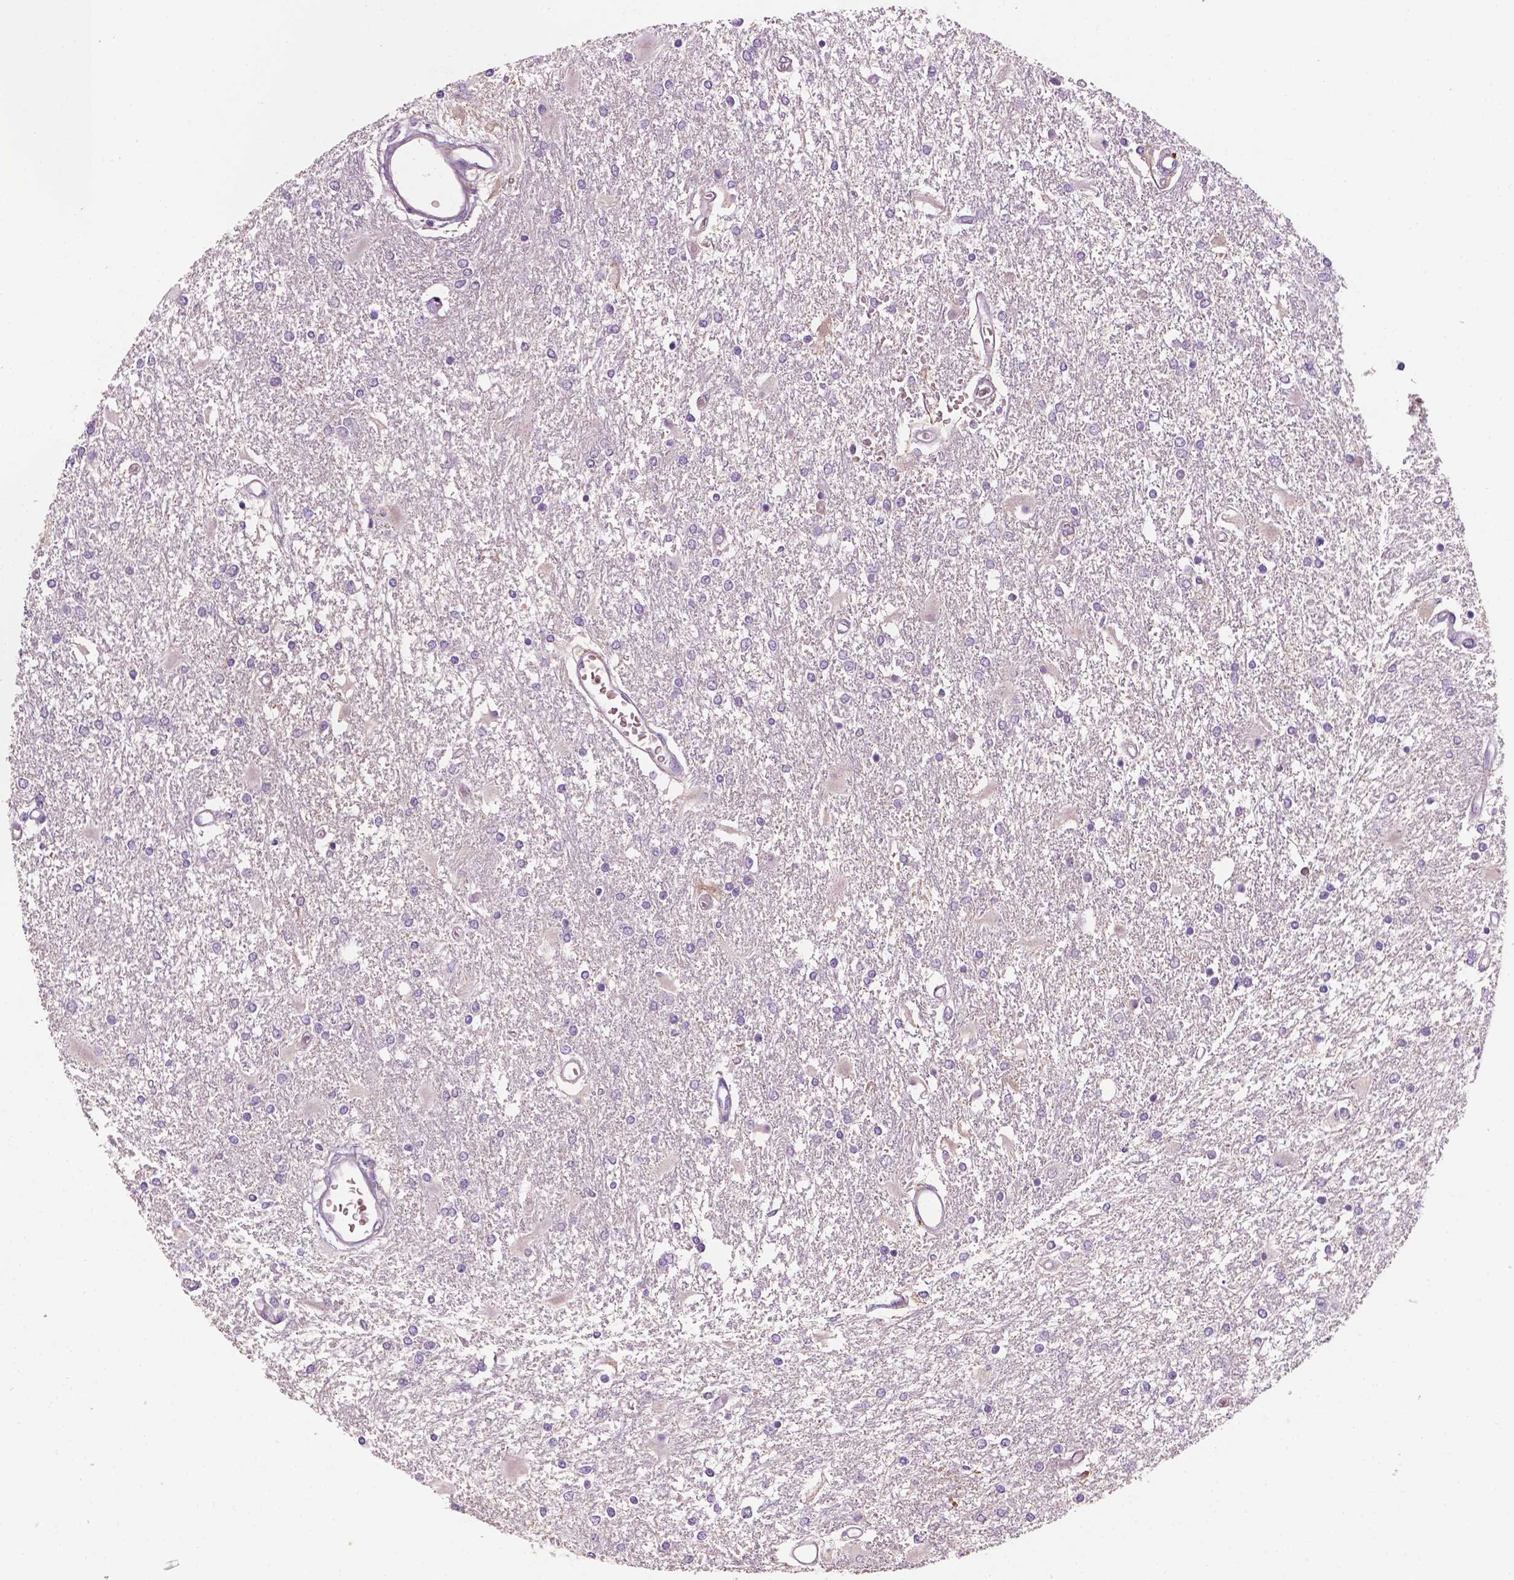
{"staining": {"intensity": "negative", "quantity": "none", "location": "none"}, "tissue": "glioma", "cell_type": "Tumor cells", "image_type": "cancer", "snomed": [{"axis": "morphology", "description": "Glioma, malignant, High grade"}, {"axis": "topography", "description": "Cerebral cortex"}], "caption": "Tumor cells are negative for protein expression in human malignant high-grade glioma.", "gene": "FBLN1", "patient": {"sex": "male", "age": 79}}